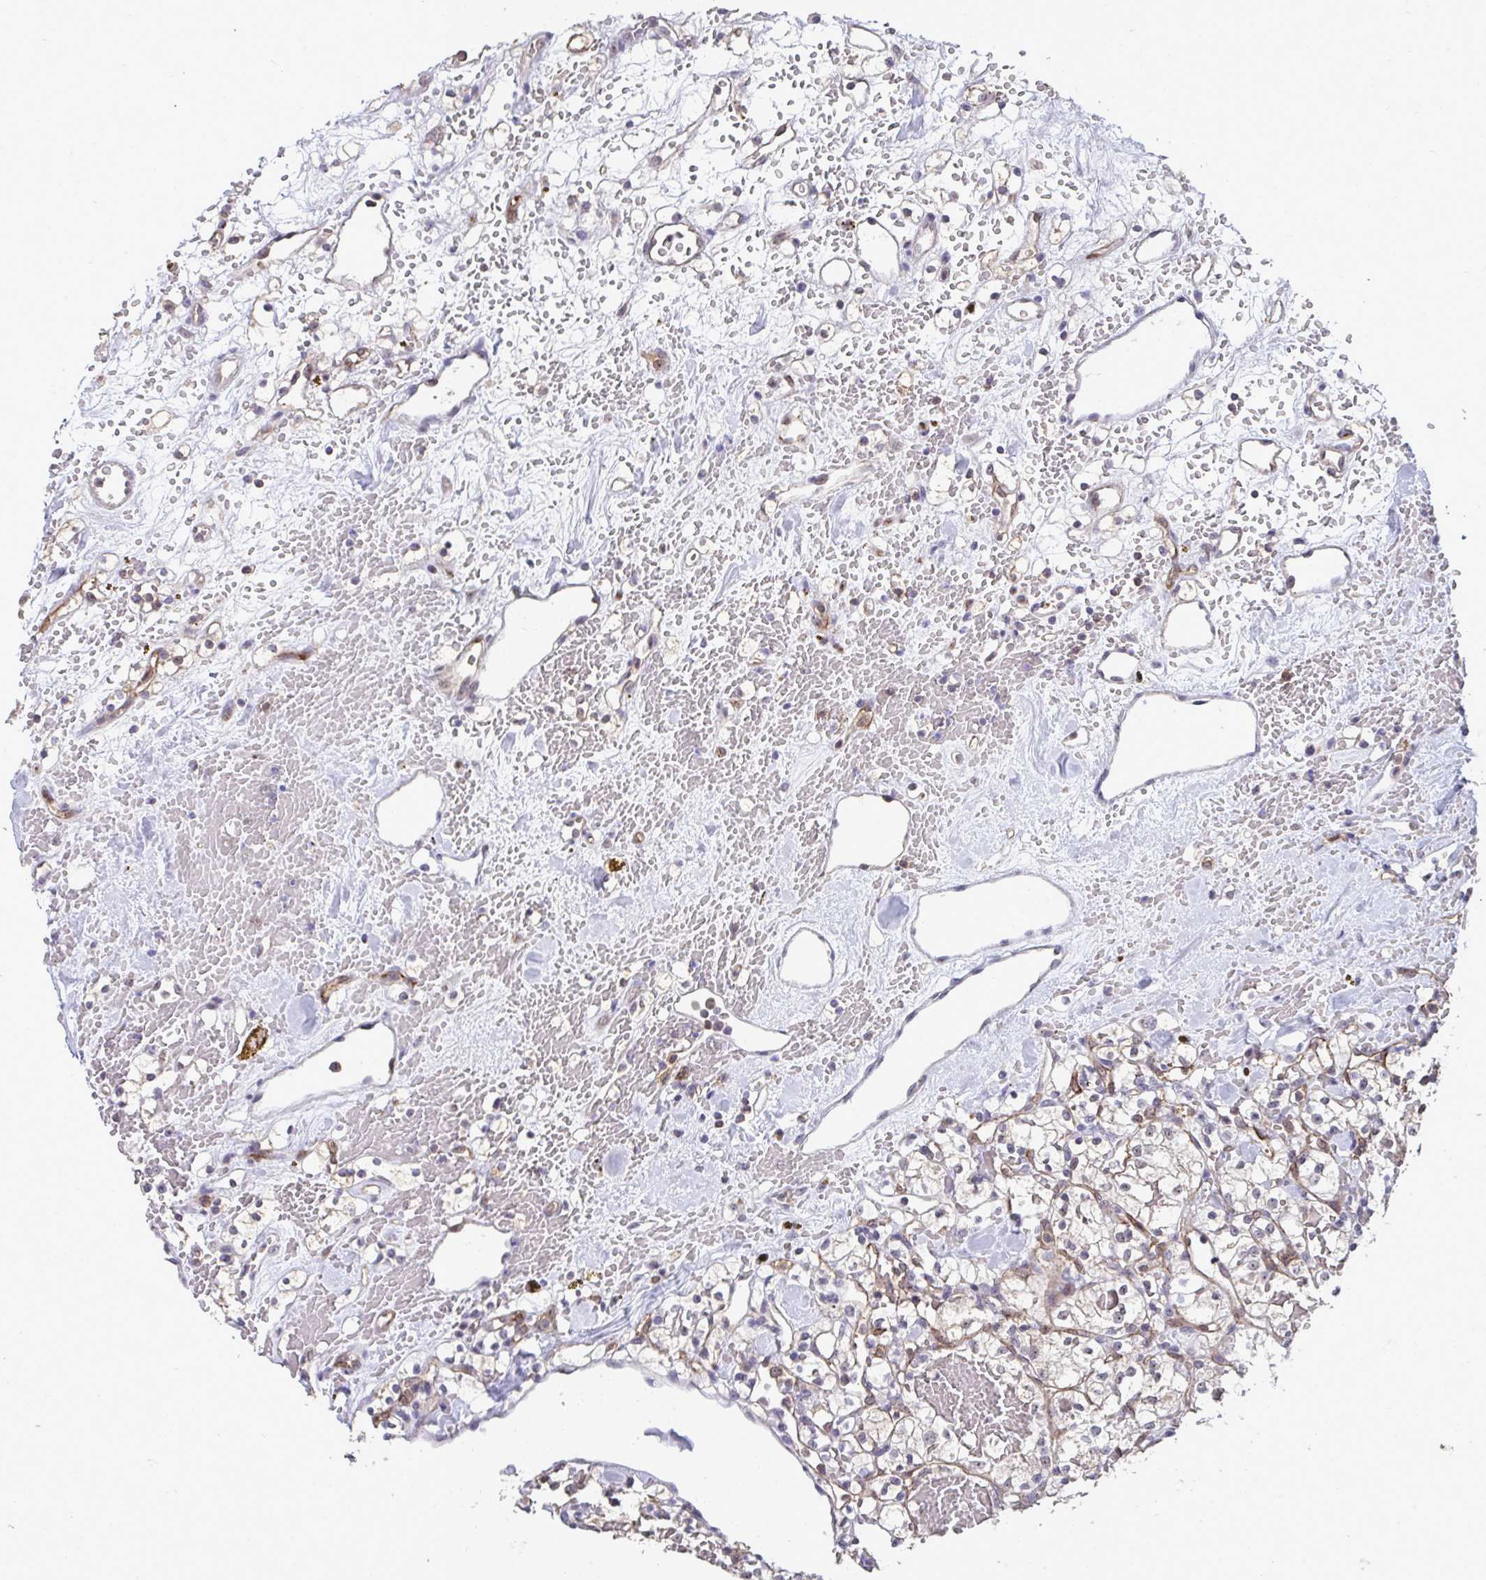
{"staining": {"intensity": "negative", "quantity": "none", "location": "none"}, "tissue": "renal cancer", "cell_type": "Tumor cells", "image_type": "cancer", "snomed": [{"axis": "morphology", "description": "Adenocarcinoma, NOS"}, {"axis": "topography", "description": "Kidney"}], "caption": "Human renal adenocarcinoma stained for a protein using IHC reveals no expression in tumor cells.", "gene": "SENP3", "patient": {"sex": "female", "age": 60}}